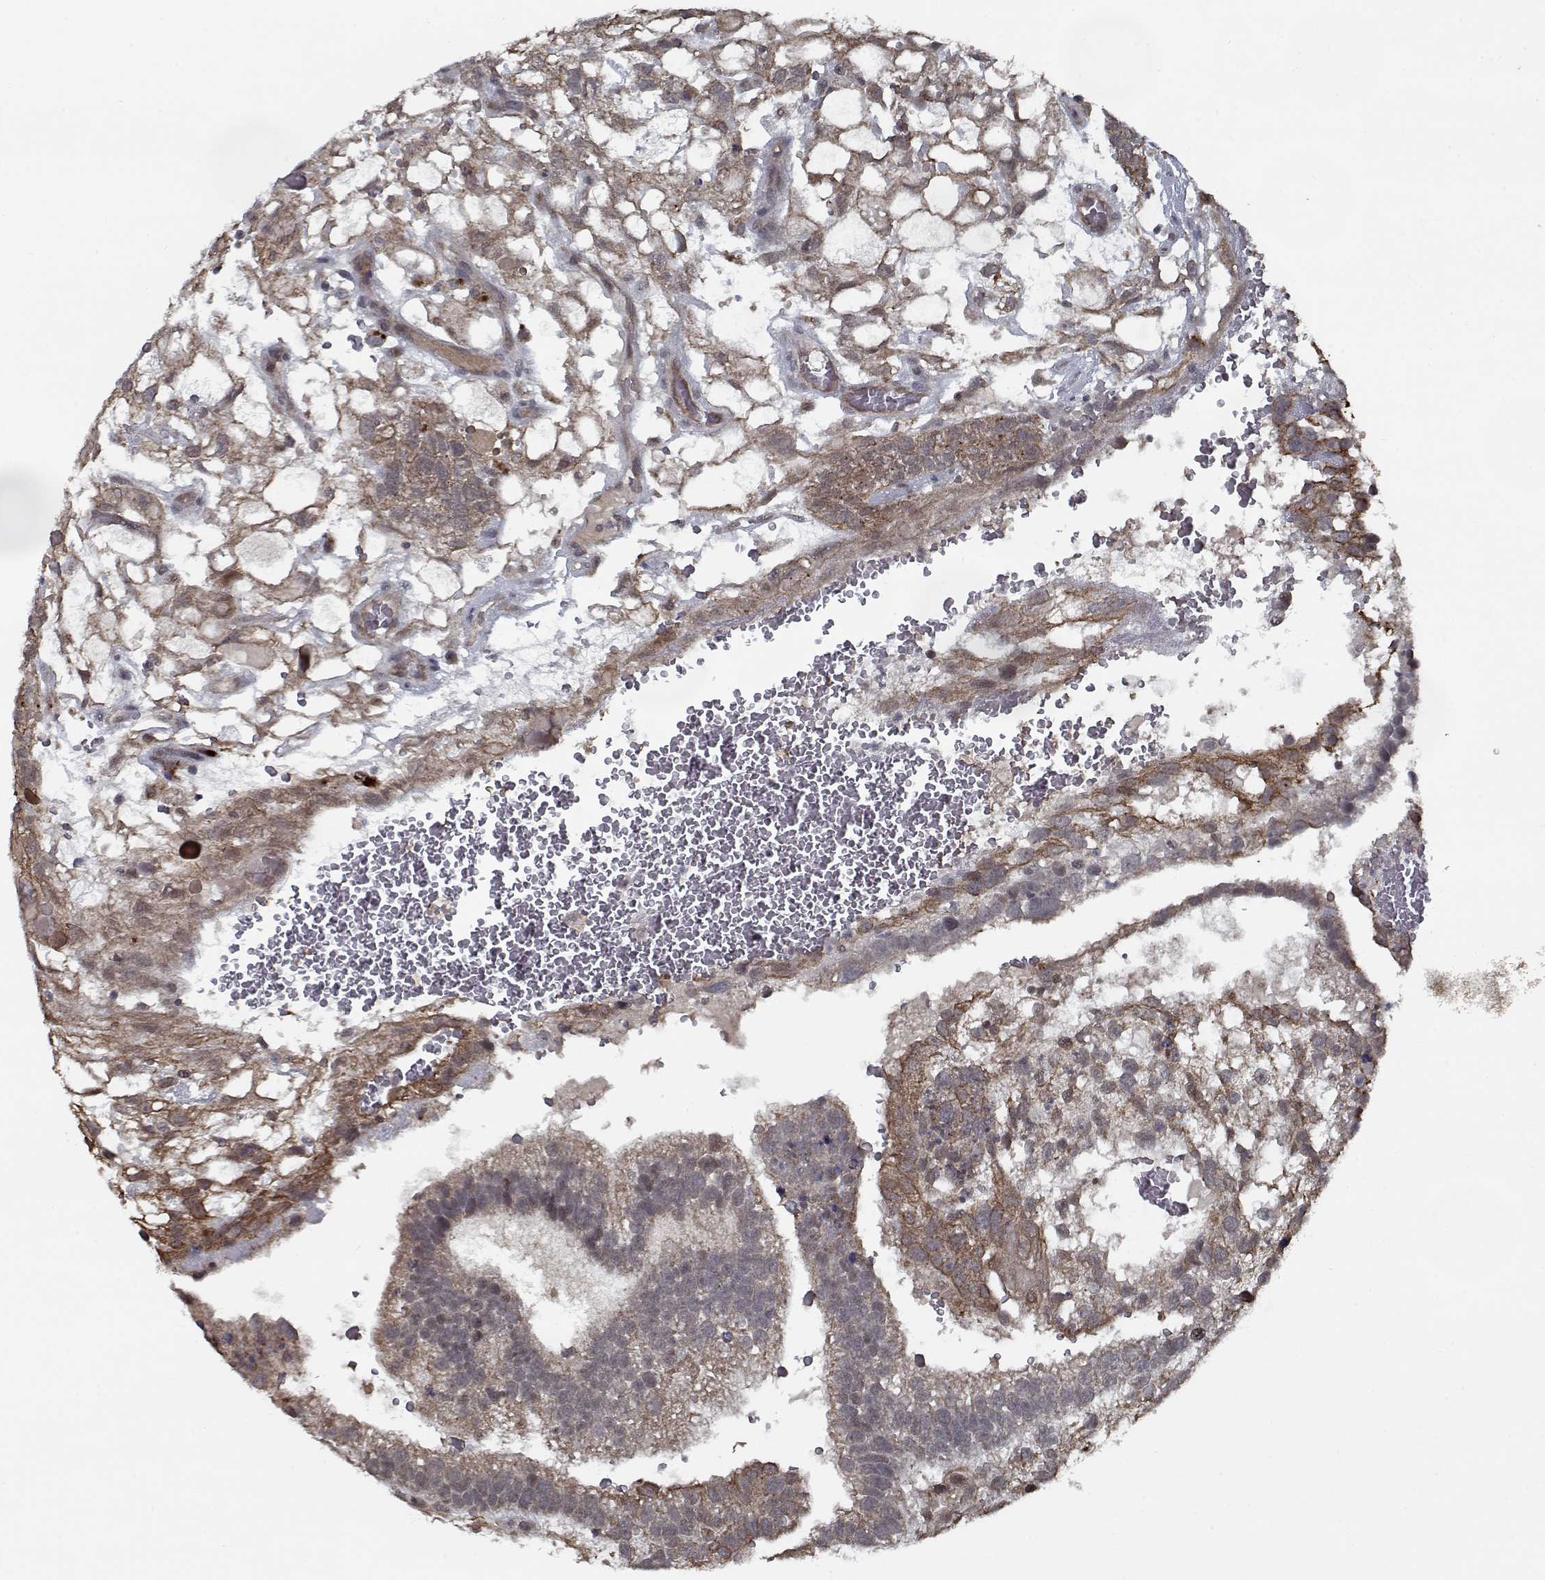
{"staining": {"intensity": "moderate", "quantity": ">75%", "location": "cytoplasmic/membranous"}, "tissue": "testis cancer", "cell_type": "Tumor cells", "image_type": "cancer", "snomed": [{"axis": "morphology", "description": "Normal tissue, NOS"}, {"axis": "morphology", "description": "Carcinoma, Embryonal, NOS"}, {"axis": "topography", "description": "Testis"}, {"axis": "topography", "description": "Epididymis"}], "caption": "An image of embryonal carcinoma (testis) stained for a protein displays moderate cytoplasmic/membranous brown staining in tumor cells.", "gene": "NLK", "patient": {"sex": "male", "age": 32}}